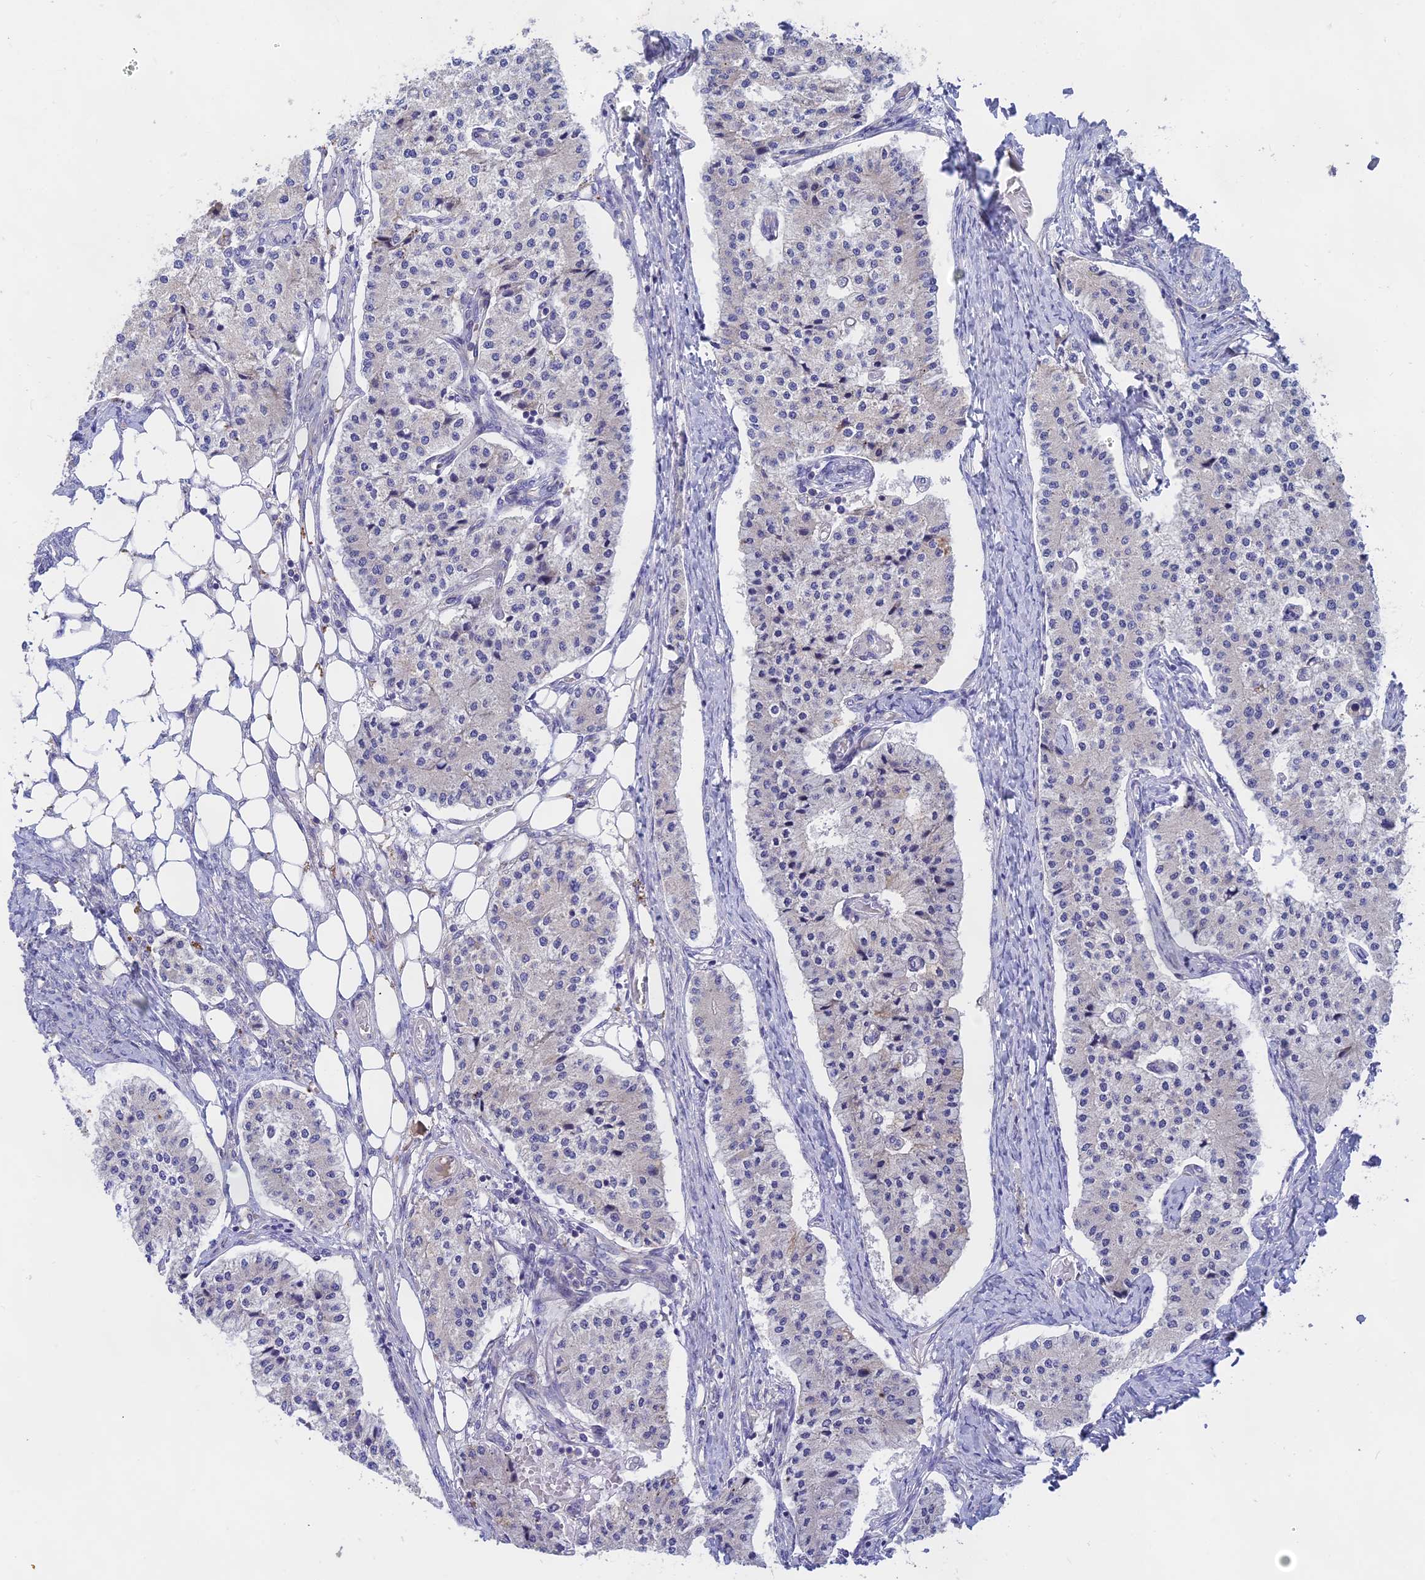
{"staining": {"intensity": "negative", "quantity": "none", "location": "none"}, "tissue": "carcinoid", "cell_type": "Tumor cells", "image_type": "cancer", "snomed": [{"axis": "morphology", "description": "Carcinoid, malignant, NOS"}, {"axis": "topography", "description": "Colon"}], "caption": "There is no significant staining in tumor cells of carcinoid. (Immunohistochemistry (ihc), brightfield microscopy, high magnification).", "gene": "TENT4B", "patient": {"sex": "female", "age": 52}}